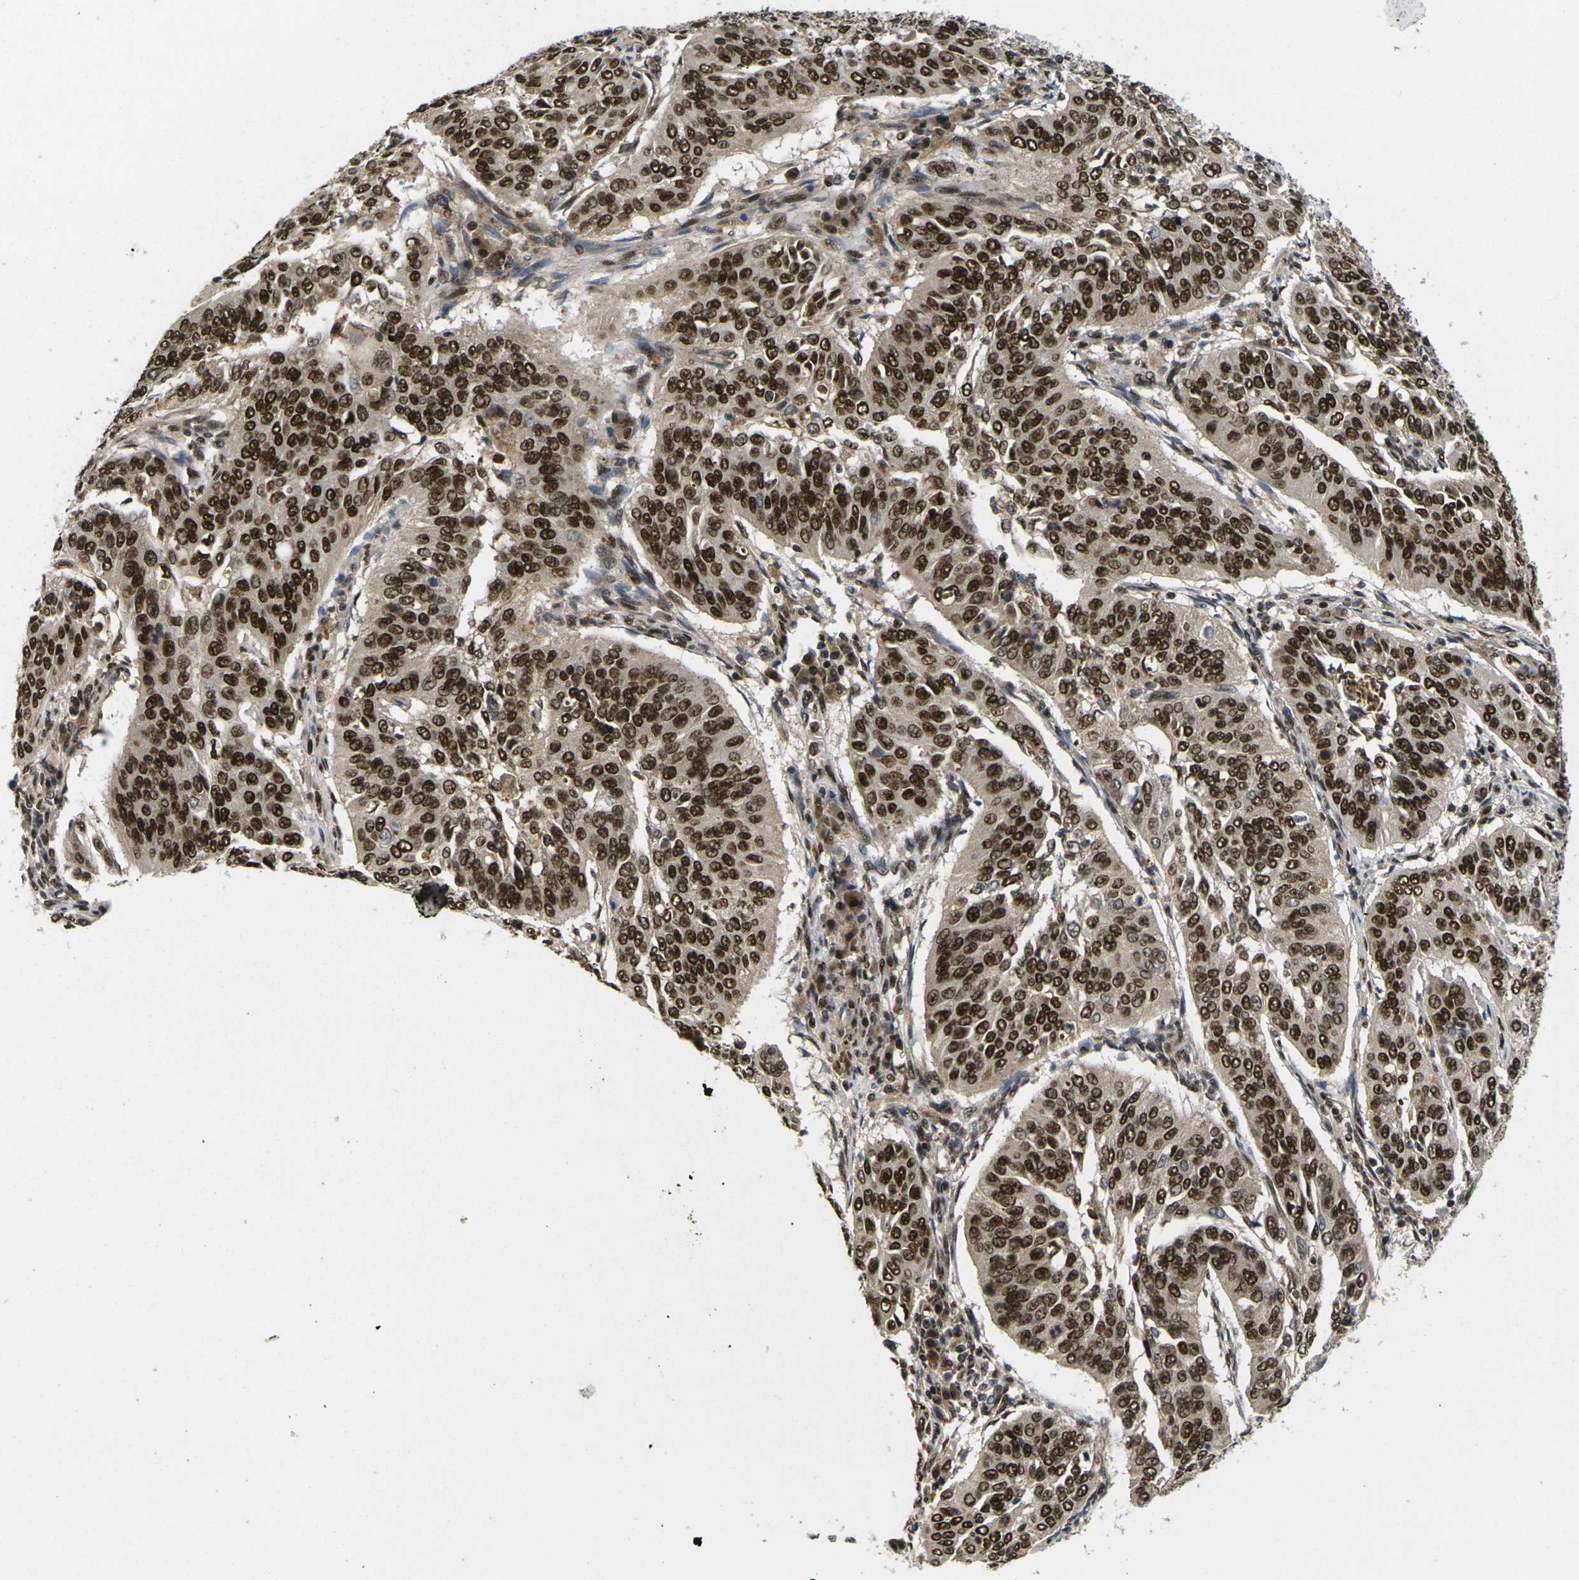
{"staining": {"intensity": "strong", "quantity": ">75%", "location": "nuclear"}, "tissue": "cervical cancer", "cell_type": "Tumor cells", "image_type": "cancer", "snomed": [{"axis": "morphology", "description": "Normal tissue, NOS"}, {"axis": "morphology", "description": "Squamous cell carcinoma, NOS"}, {"axis": "topography", "description": "Cervix"}], "caption": "DAB (3,3'-diaminobenzidine) immunohistochemical staining of cervical cancer (squamous cell carcinoma) displays strong nuclear protein positivity in about >75% of tumor cells.", "gene": "GTF2E1", "patient": {"sex": "female", "age": 39}}